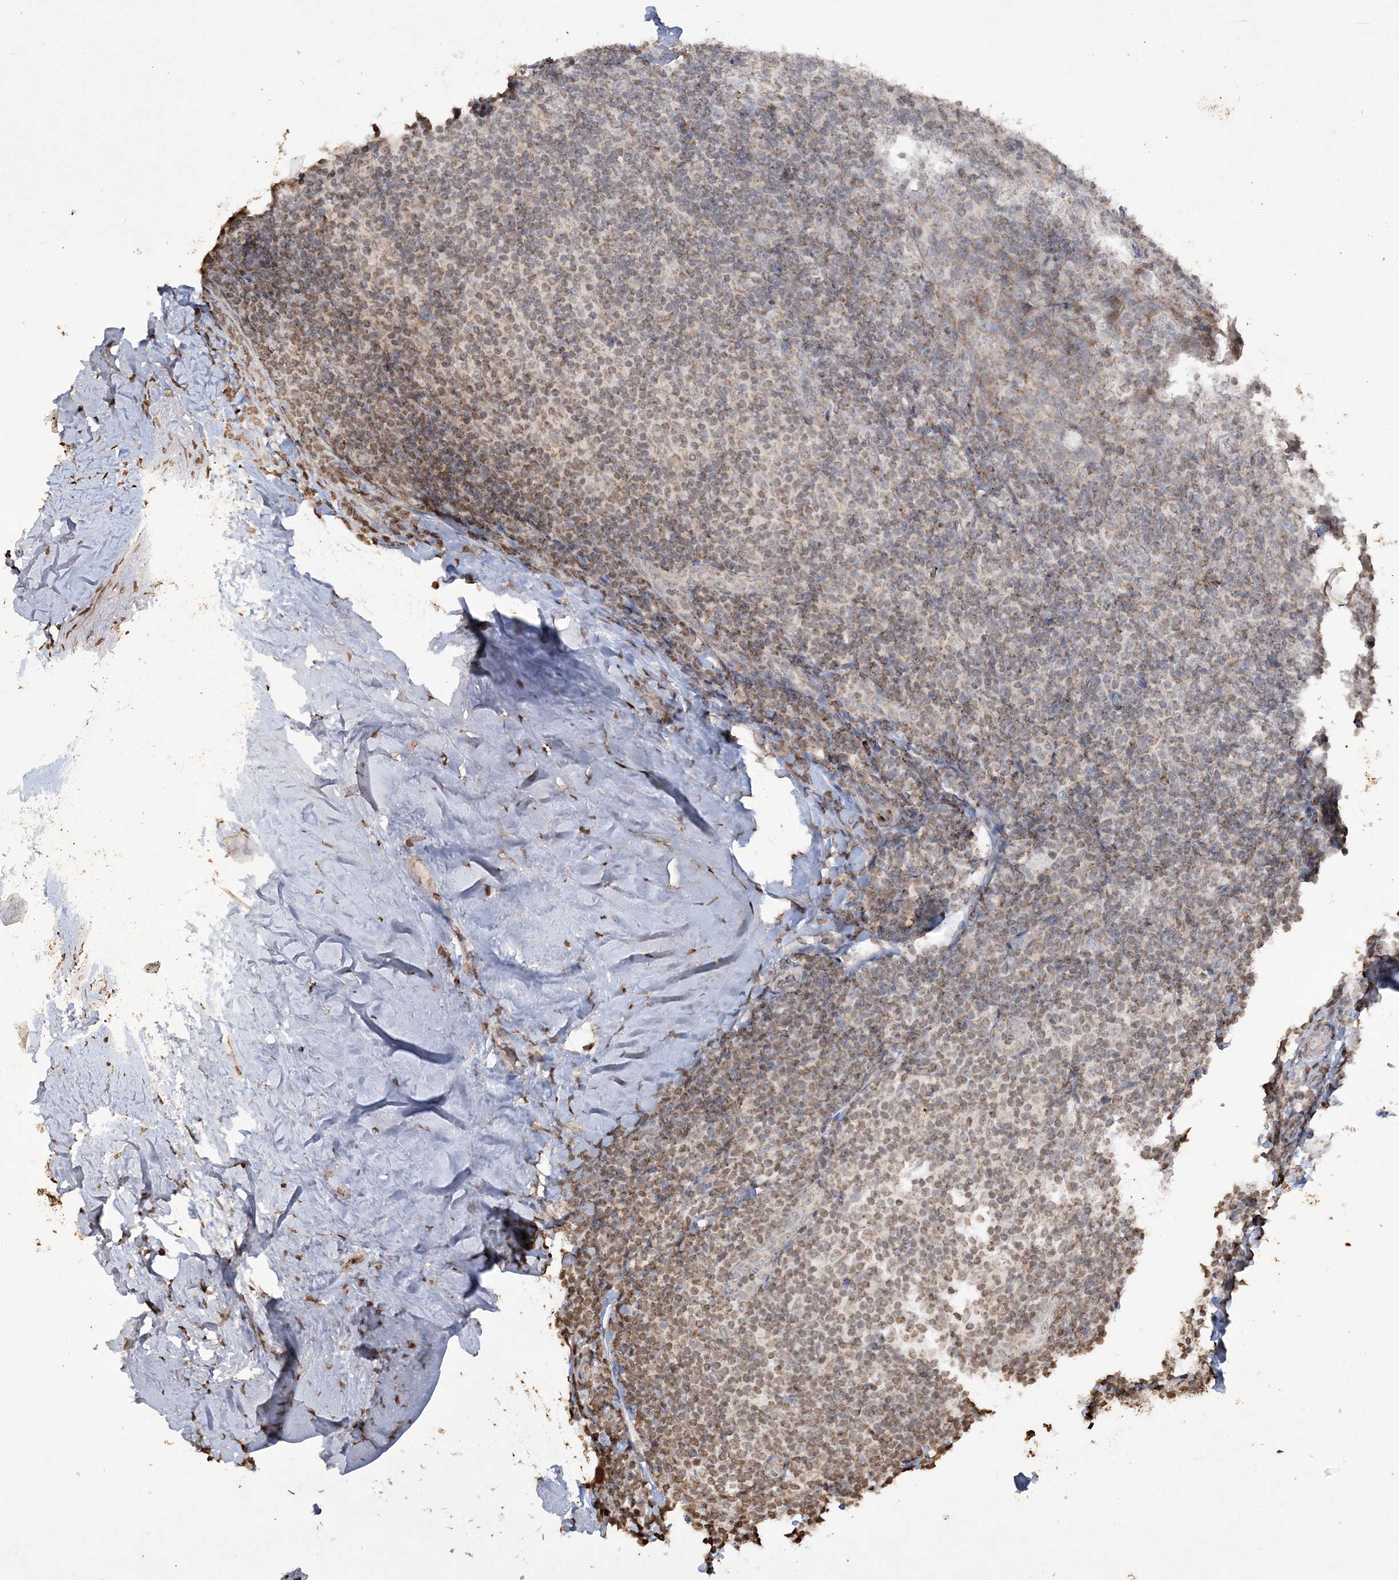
{"staining": {"intensity": "moderate", "quantity": "<25%", "location": "cytoplasmic/membranous"}, "tissue": "tonsil", "cell_type": "Germinal center cells", "image_type": "normal", "snomed": [{"axis": "morphology", "description": "Normal tissue, NOS"}, {"axis": "topography", "description": "Tonsil"}], "caption": "A brown stain shows moderate cytoplasmic/membranous positivity of a protein in germinal center cells of benign tonsil. Nuclei are stained in blue.", "gene": "TTC7A", "patient": {"sex": "male", "age": 37}}